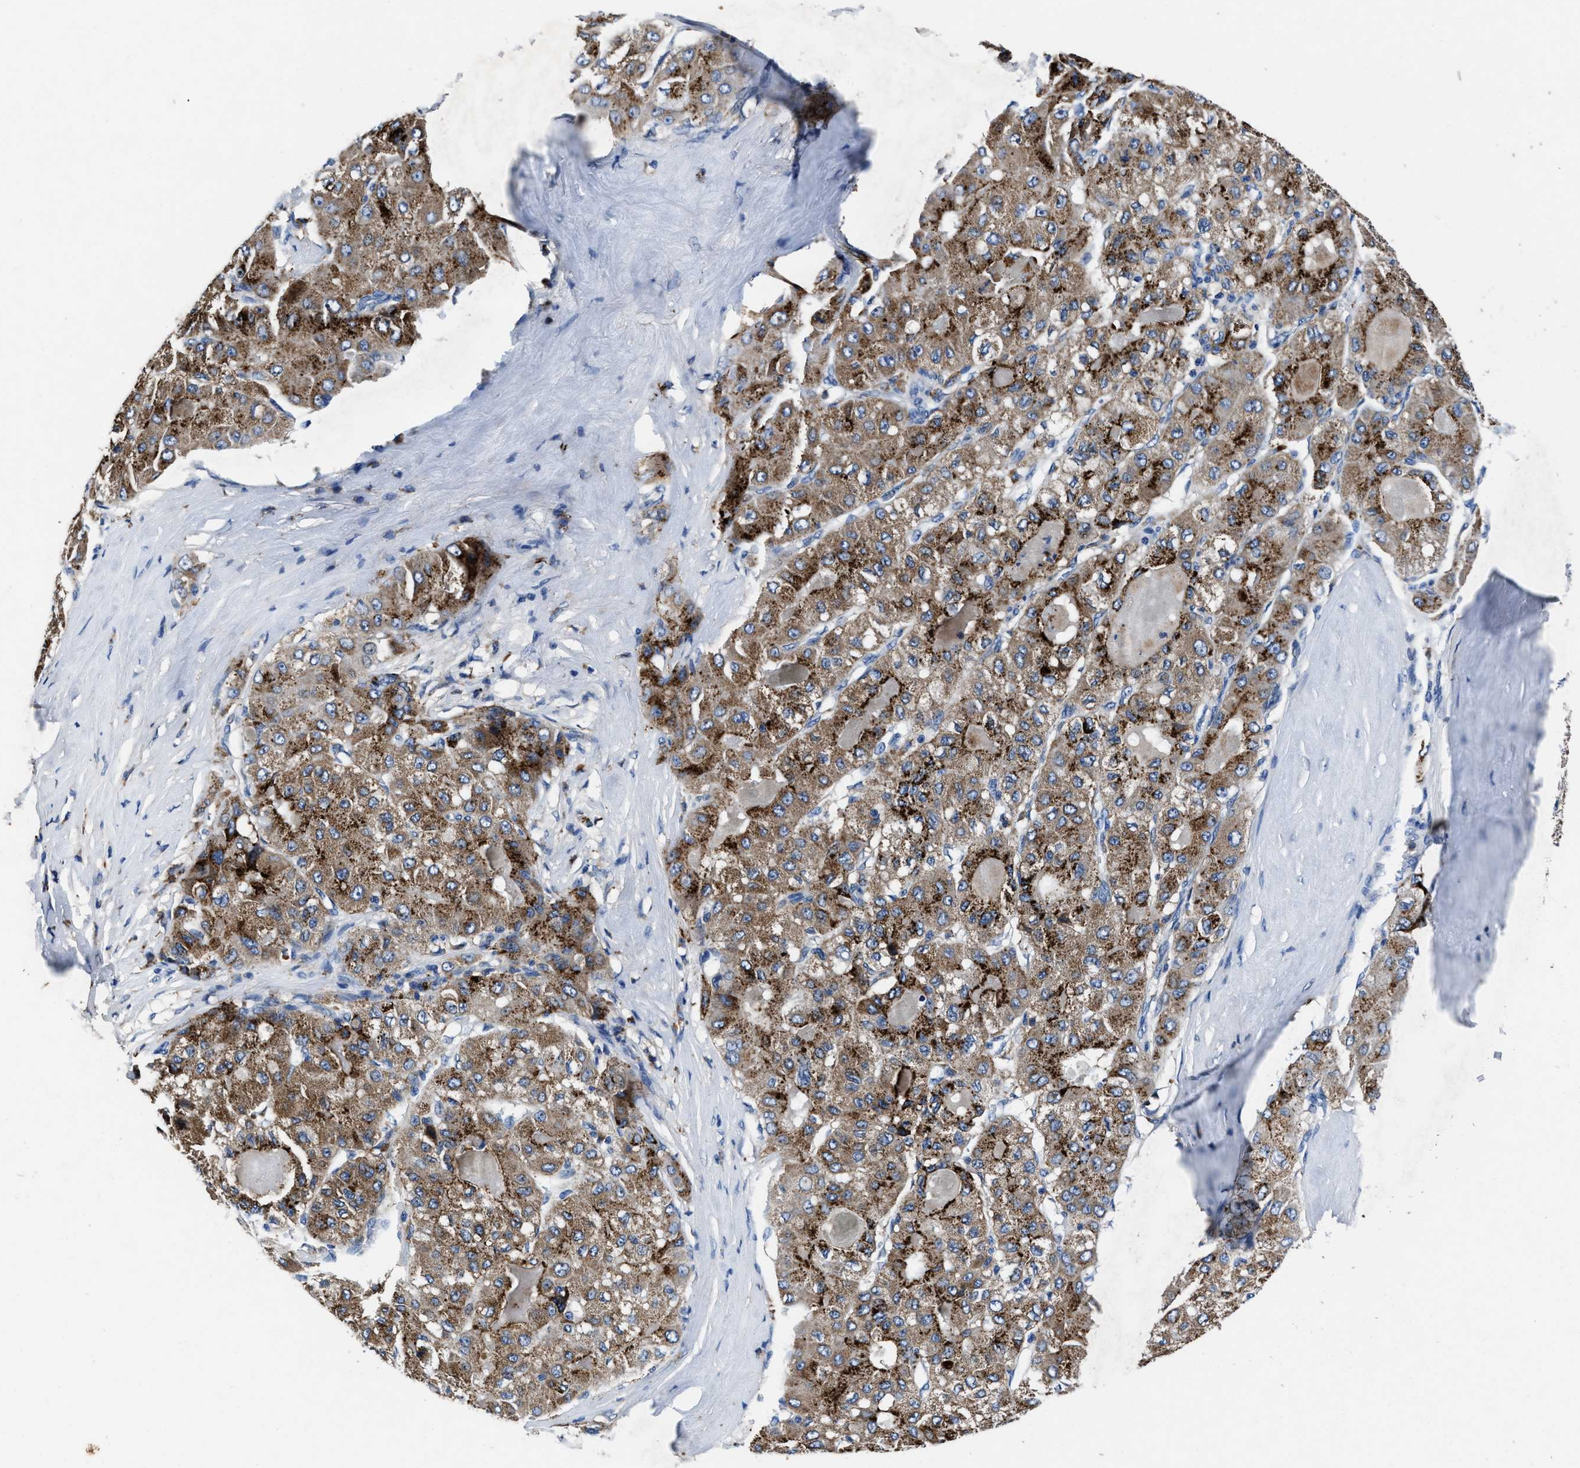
{"staining": {"intensity": "moderate", "quantity": ">75%", "location": "cytoplasmic/membranous"}, "tissue": "liver cancer", "cell_type": "Tumor cells", "image_type": "cancer", "snomed": [{"axis": "morphology", "description": "Carcinoma, Hepatocellular, NOS"}, {"axis": "topography", "description": "Liver"}], "caption": "Protein expression analysis of human hepatocellular carcinoma (liver) reveals moderate cytoplasmic/membranous expression in approximately >75% of tumor cells.", "gene": "UBR4", "patient": {"sex": "male", "age": 80}}